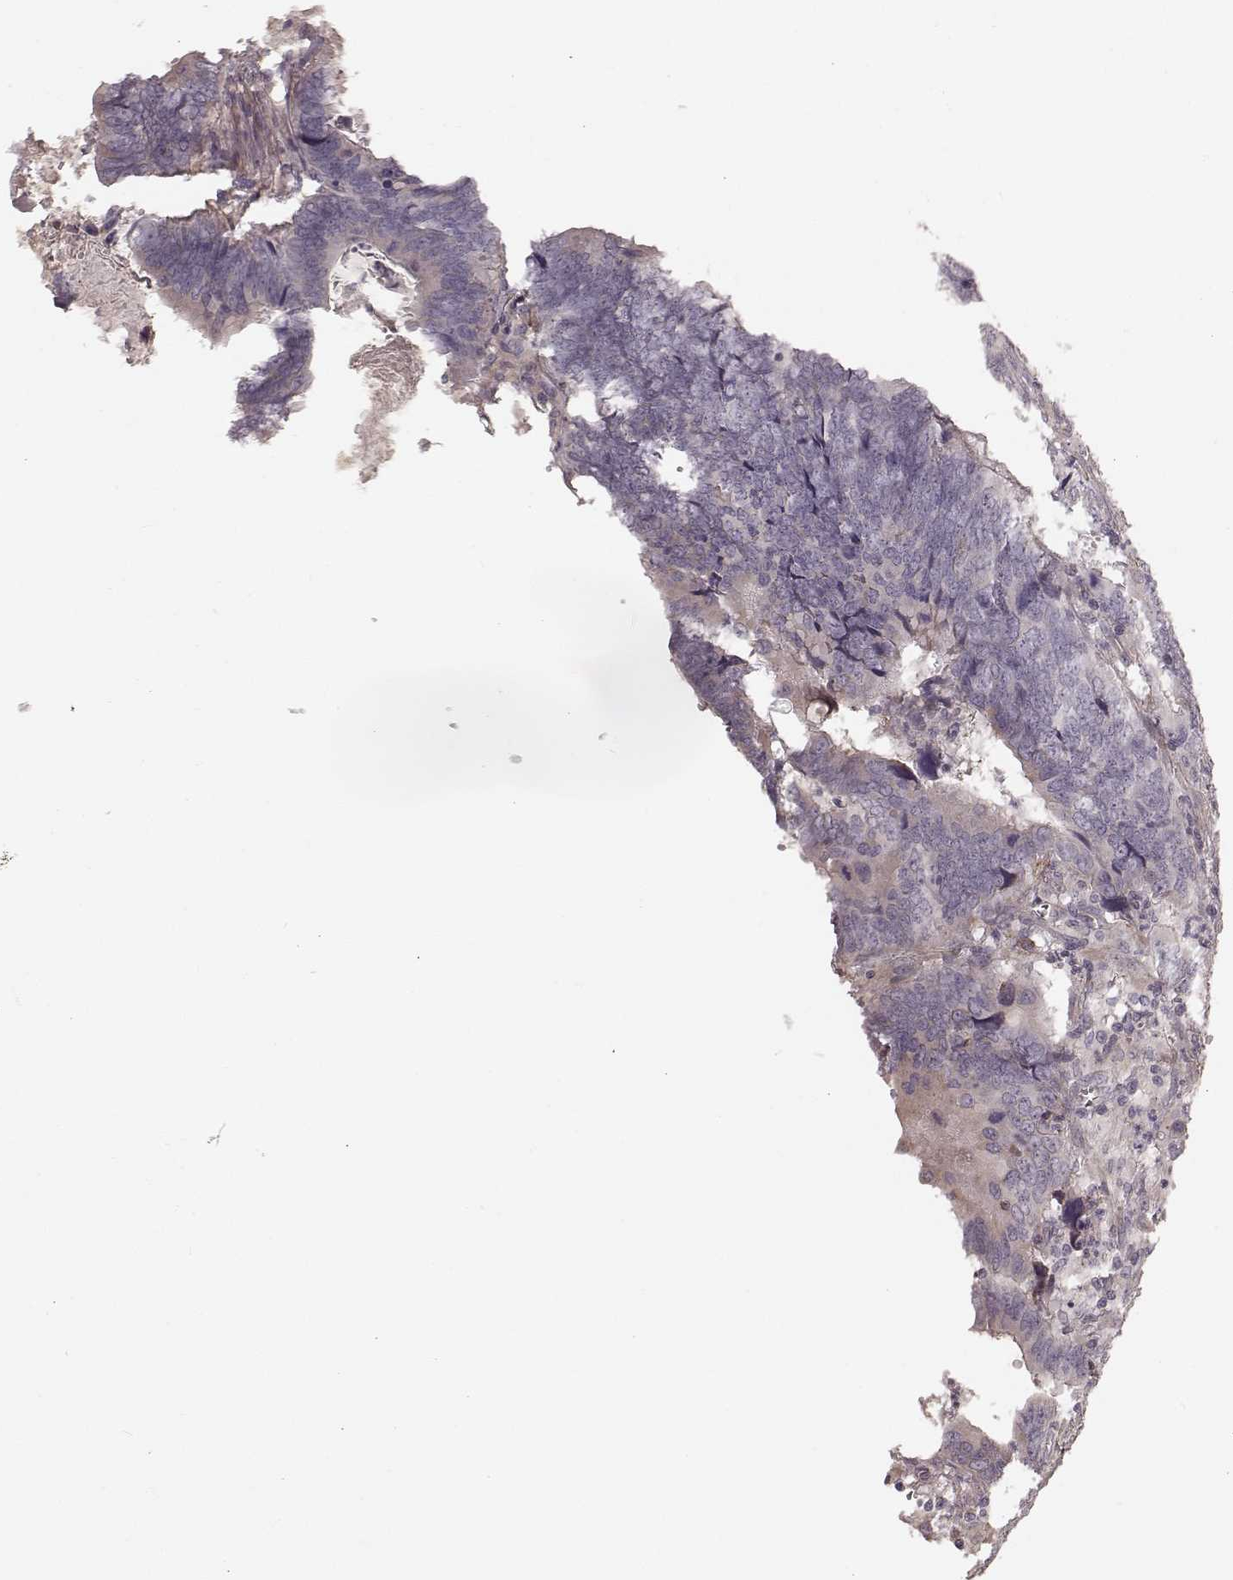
{"staining": {"intensity": "negative", "quantity": "none", "location": "none"}, "tissue": "colorectal cancer", "cell_type": "Tumor cells", "image_type": "cancer", "snomed": [{"axis": "morphology", "description": "Adenocarcinoma, NOS"}, {"axis": "topography", "description": "Colon"}], "caption": "The micrograph exhibits no staining of tumor cells in adenocarcinoma (colorectal). (DAB (3,3'-diaminobenzidine) immunohistochemistry with hematoxylin counter stain).", "gene": "KCNJ9", "patient": {"sex": "female", "age": 82}}